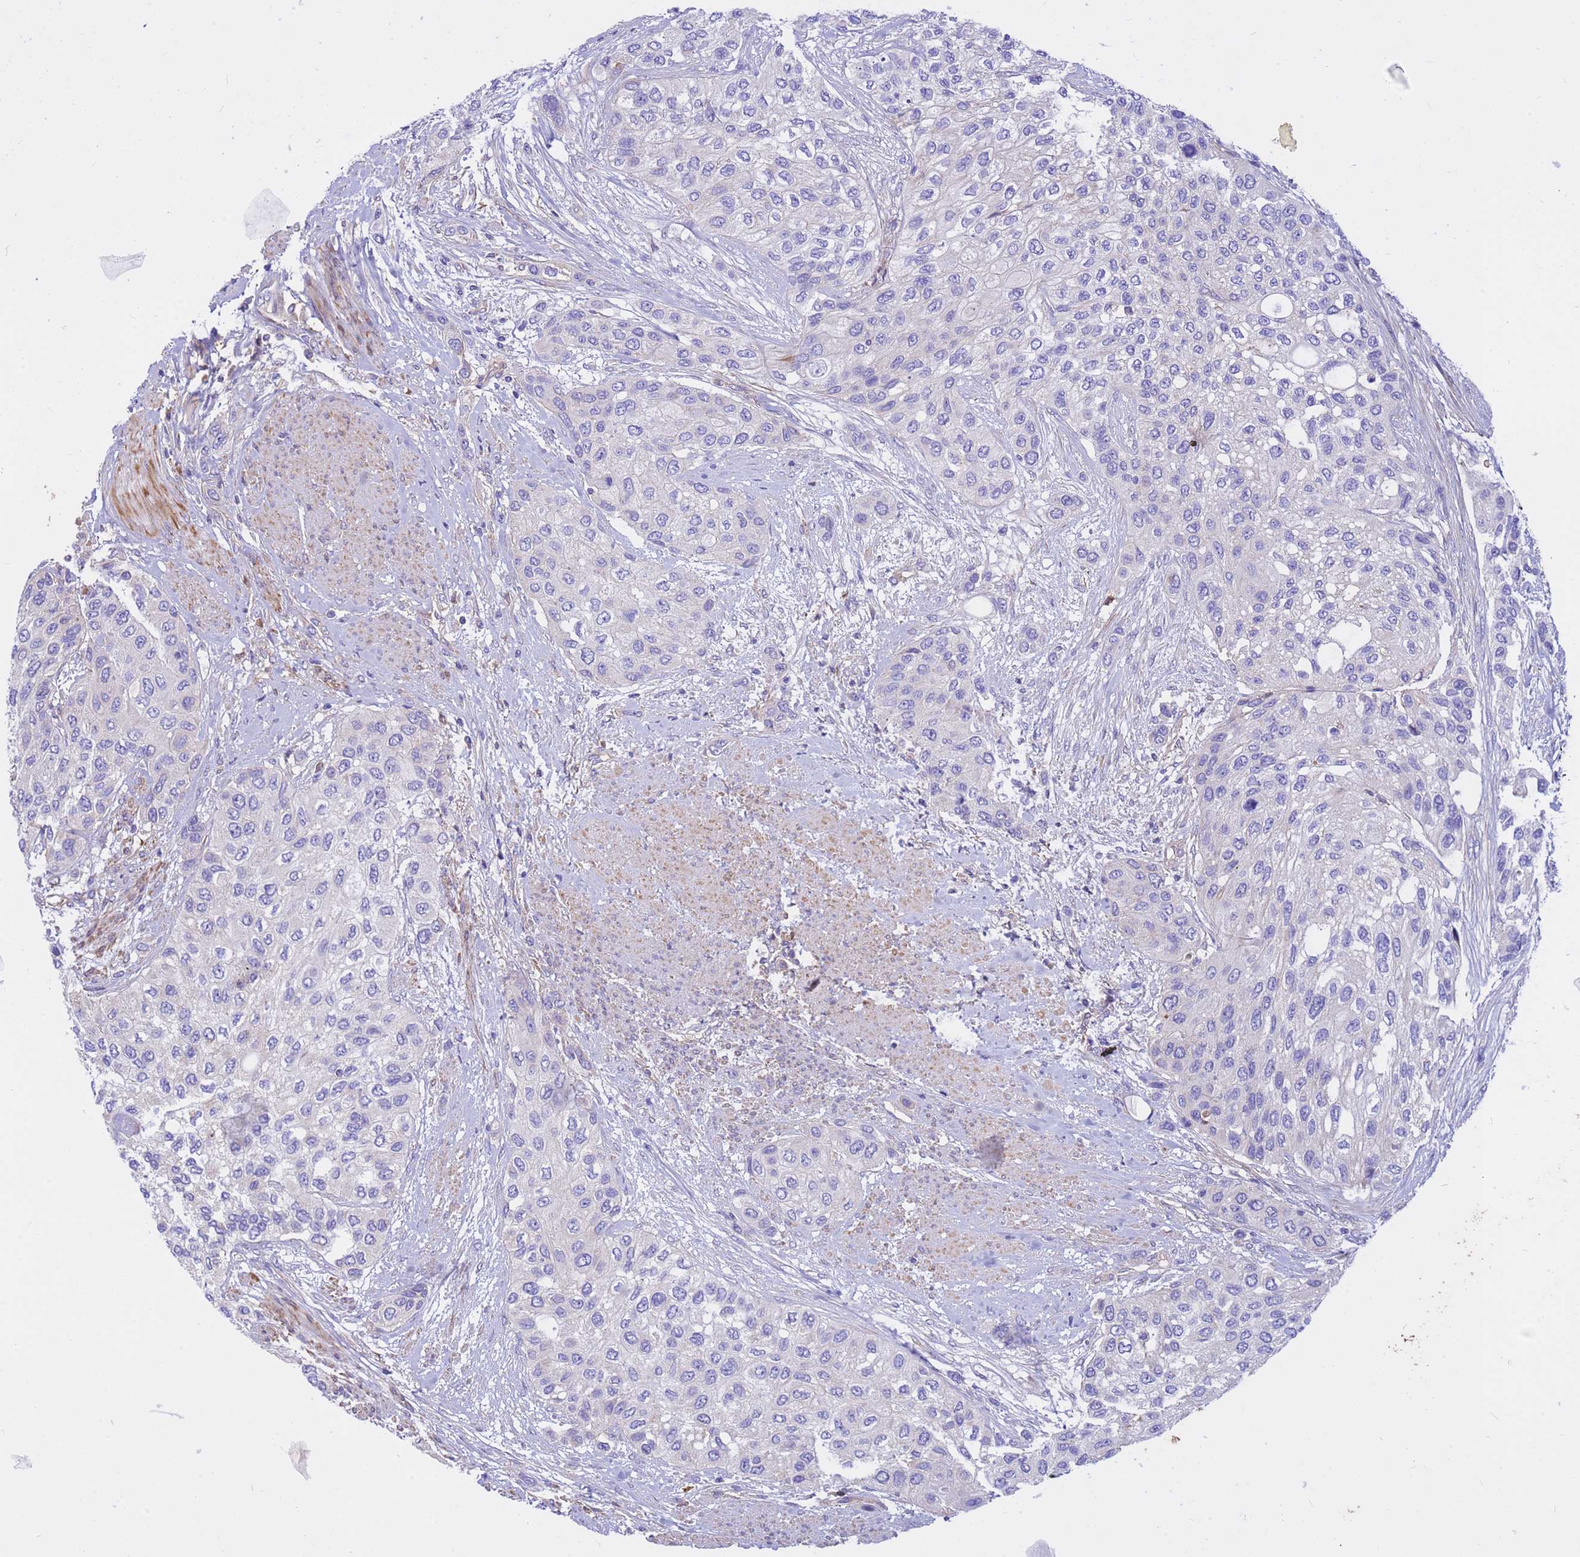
{"staining": {"intensity": "negative", "quantity": "none", "location": "none"}, "tissue": "urothelial cancer", "cell_type": "Tumor cells", "image_type": "cancer", "snomed": [{"axis": "morphology", "description": "Normal tissue, NOS"}, {"axis": "morphology", "description": "Urothelial carcinoma, High grade"}, {"axis": "topography", "description": "Vascular tissue"}, {"axis": "topography", "description": "Urinary bladder"}], "caption": "High power microscopy histopathology image of an IHC image of urothelial carcinoma (high-grade), revealing no significant expression in tumor cells. The staining is performed using DAB (3,3'-diaminobenzidine) brown chromogen with nuclei counter-stained in using hematoxylin.", "gene": "CRHBP", "patient": {"sex": "female", "age": 56}}